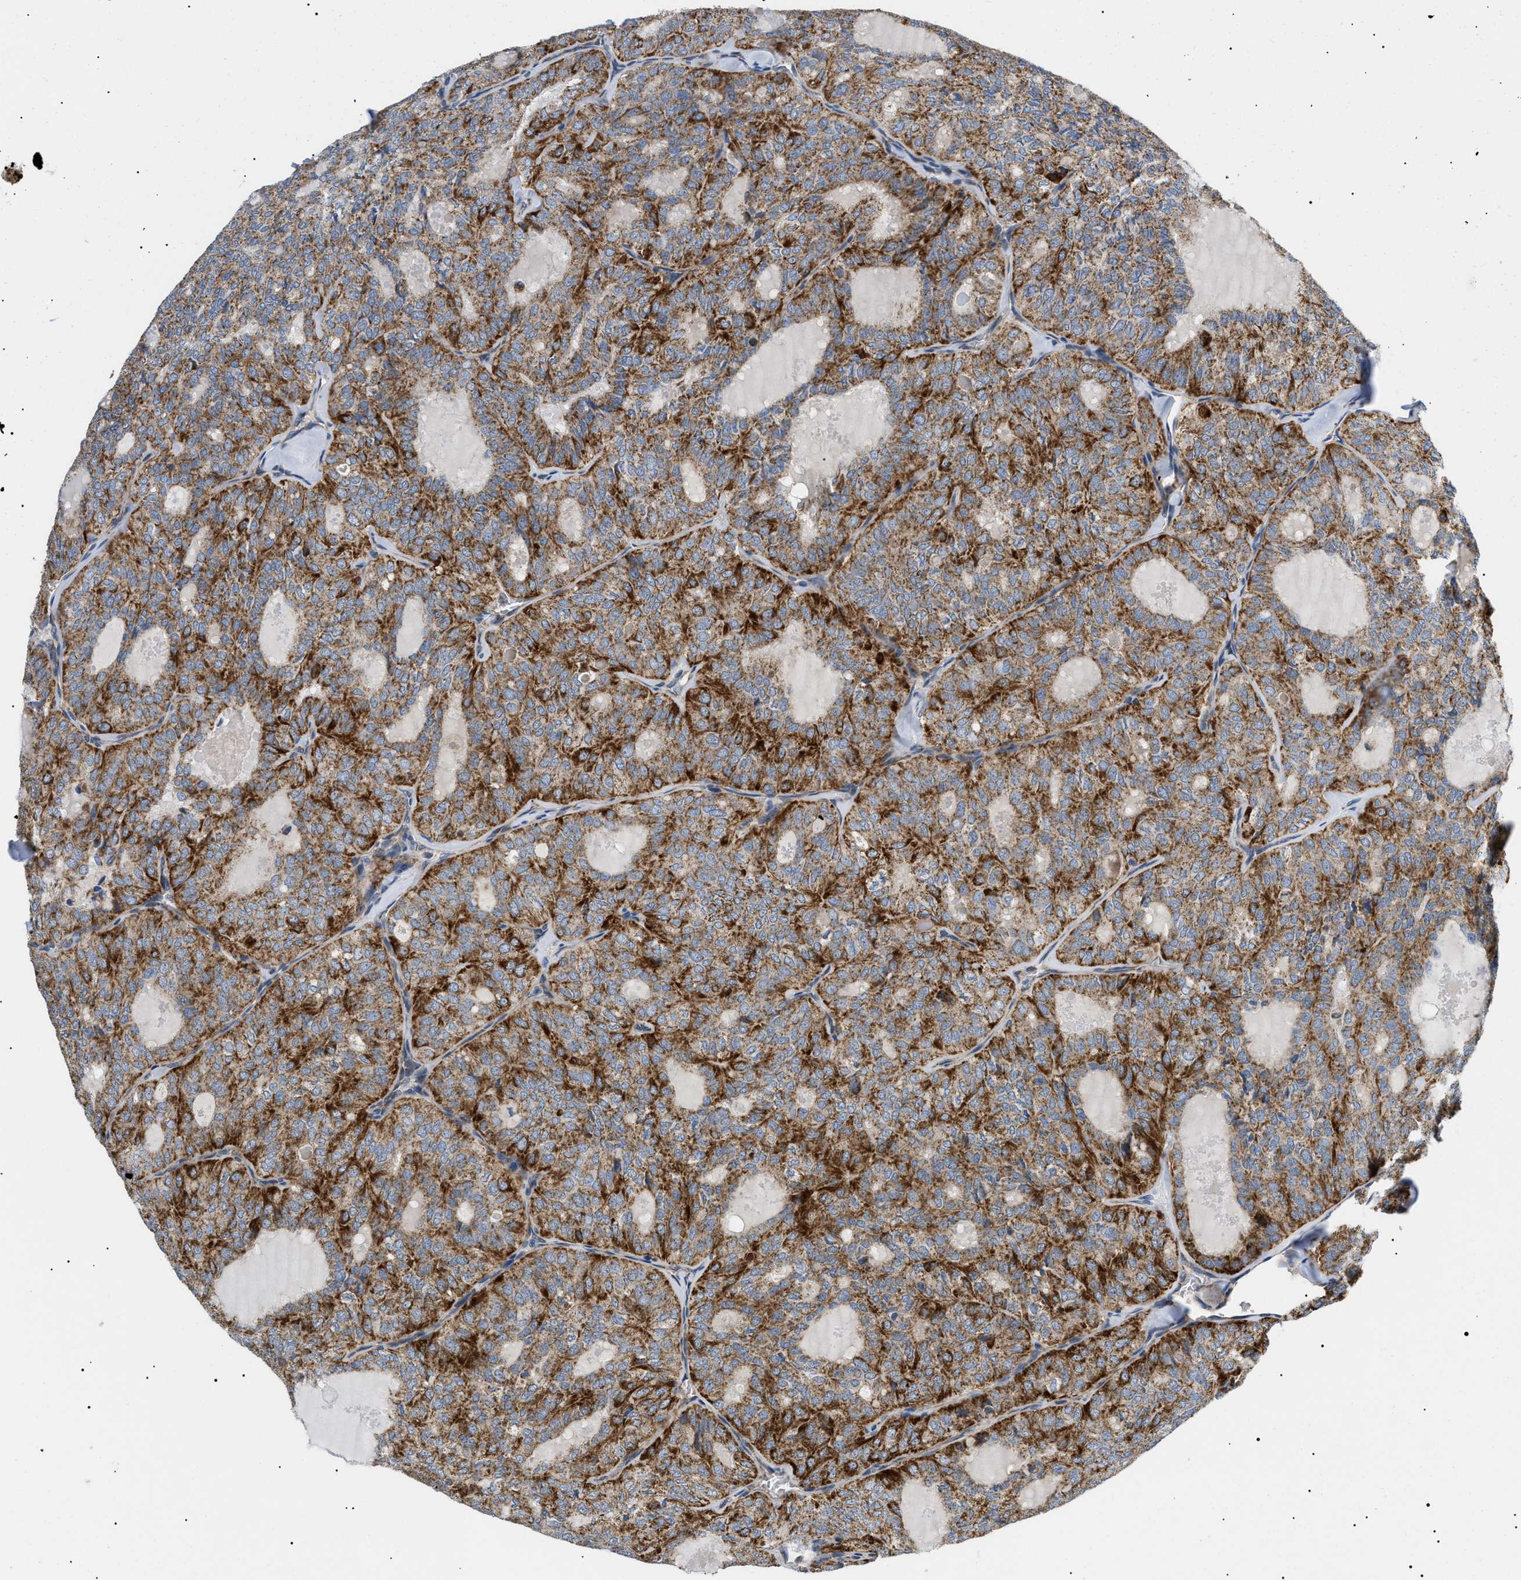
{"staining": {"intensity": "moderate", "quantity": ">75%", "location": "cytoplasmic/membranous"}, "tissue": "thyroid cancer", "cell_type": "Tumor cells", "image_type": "cancer", "snomed": [{"axis": "morphology", "description": "Follicular adenoma carcinoma, NOS"}, {"axis": "topography", "description": "Thyroid gland"}], "caption": "Immunohistochemistry (DAB (3,3'-diaminobenzidine)) staining of human follicular adenoma carcinoma (thyroid) reveals moderate cytoplasmic/membranous protein staining in about >75% of tumor cells.", "gene": "TOMM6", "patient": {"sex": "male", "age": 75}}